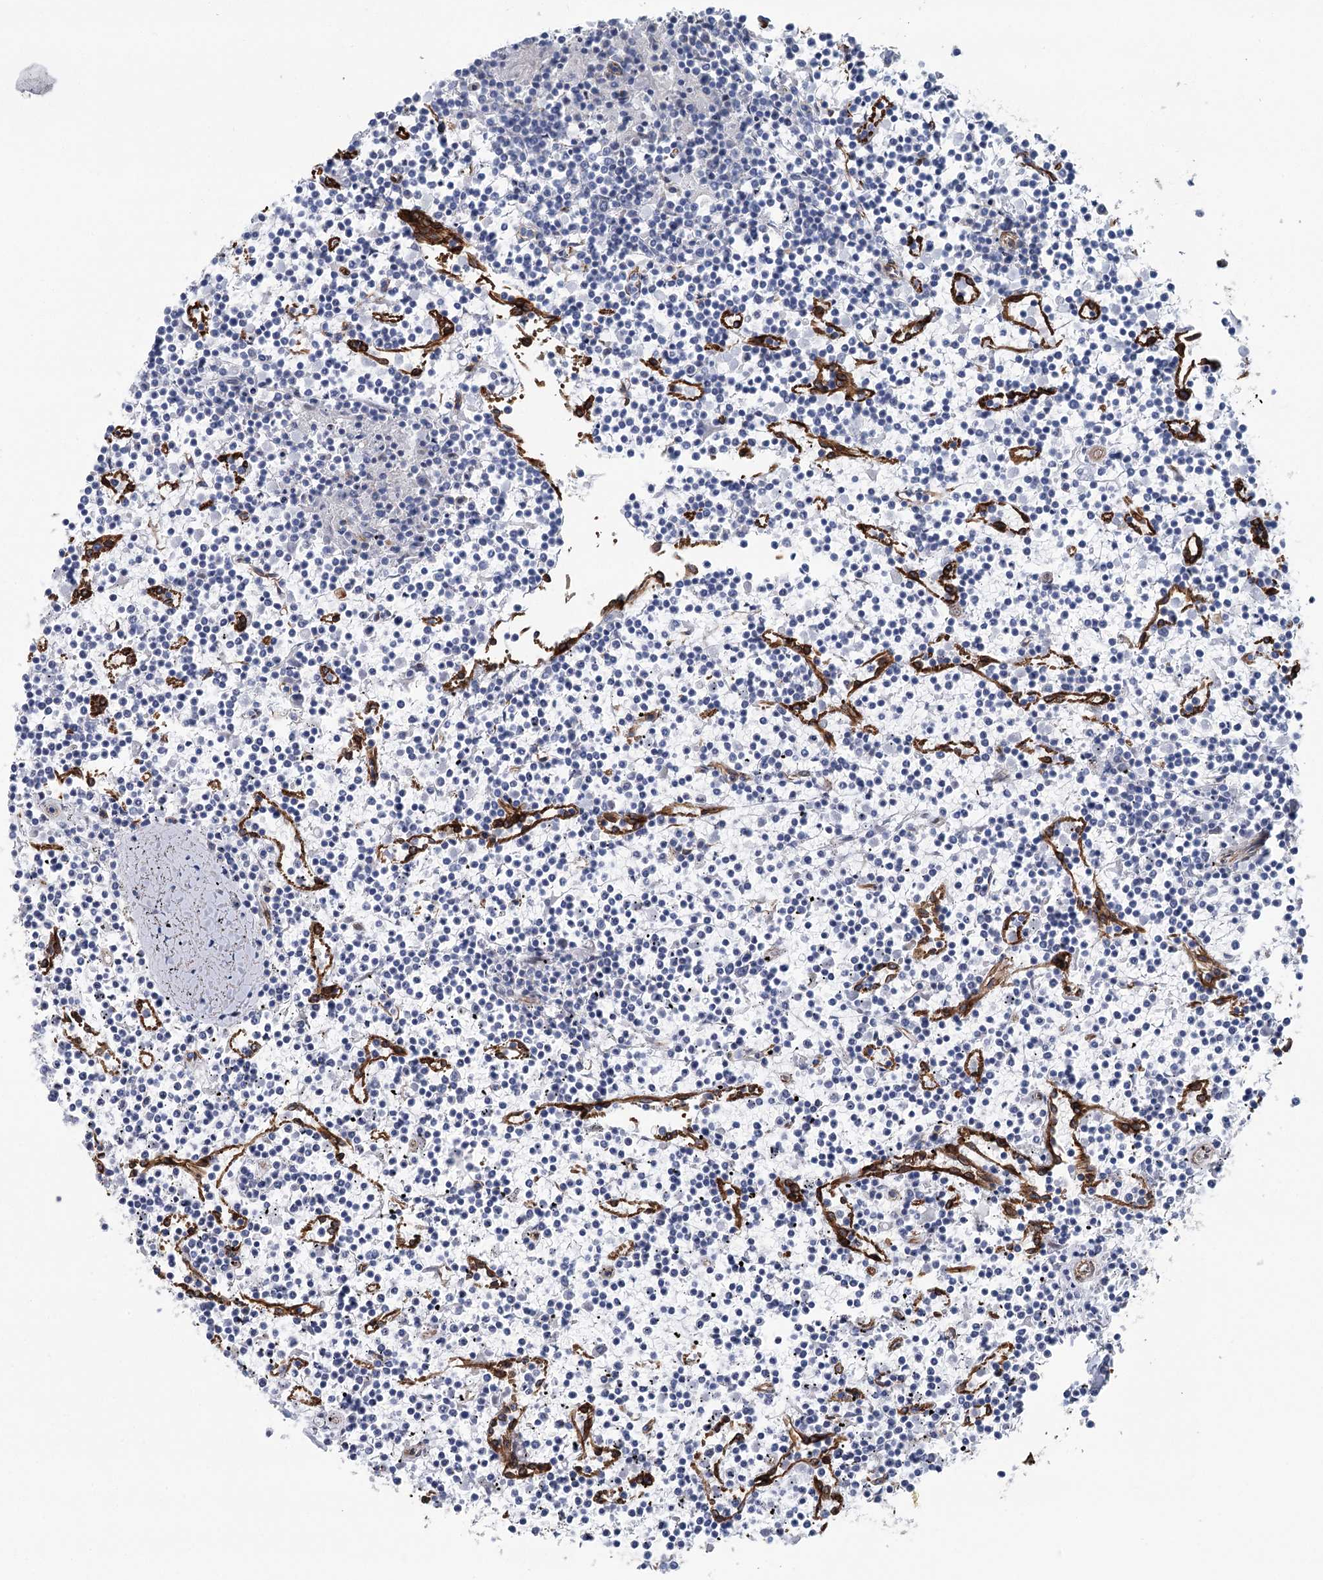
{"staining": {"intensity": "negative", "quantity": "none", "location": "none"}, "tissue": "lymphoma", "cell_type": "Tumor cells", "image_type": "cancer", "snomed": [{"axis": "morphology", "description": "Malignant lymphoma, non-Hodgkin's type, Low grade"}, {"axis": "topography", "description": "Spleen"}], "caption": "Histopathology image shows no significant protein staining in tumor cells of malignant lymphoma, non-Hodgkin's type (low-grade).", "gene": "IQSEC1", "patient": {"sex": "female", "age": 19}}